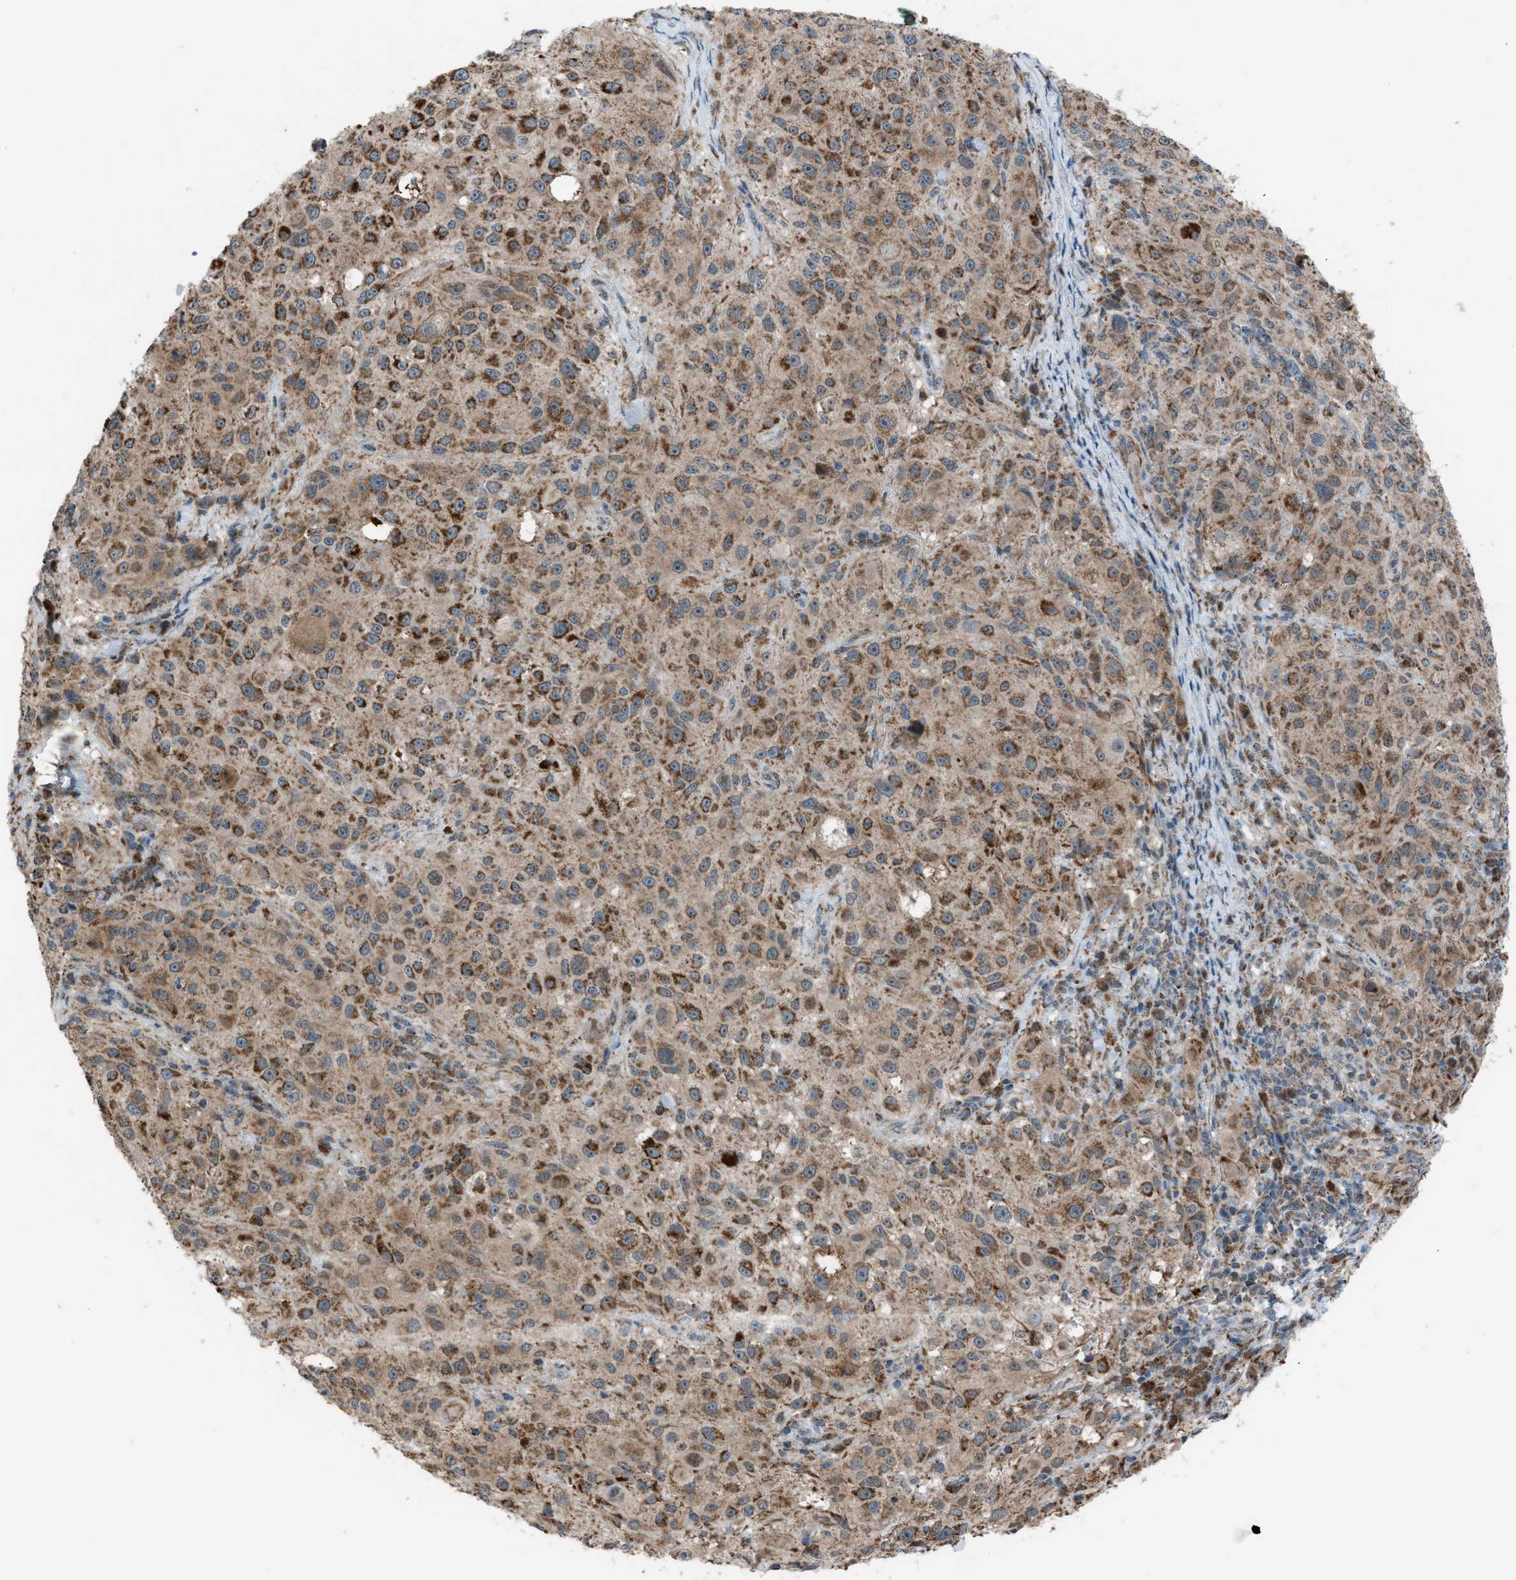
{"staining": {"intensity": "moderate", "quantity": ">75%", "location": "cytoplasmic/membranous"}, "tissue": "melanoma", "cell_type": "Tumor cells", "image_type": "cancer", "snomed": [{"axis": "morphology", "description": "Necrosis, NOS"}, {"axis": "morphology", "description": "Malignant melanoma, NOS"}, {"axis": "topography", "description": "Skin"}], "caption": "IHC of human malignant melanoma demonstrates medium levels of moderate cytoplasmic/membranous expression in about >75% of tumor cells.", "gene": "SRM", "patient": {"sex": "female", "age": 87}}